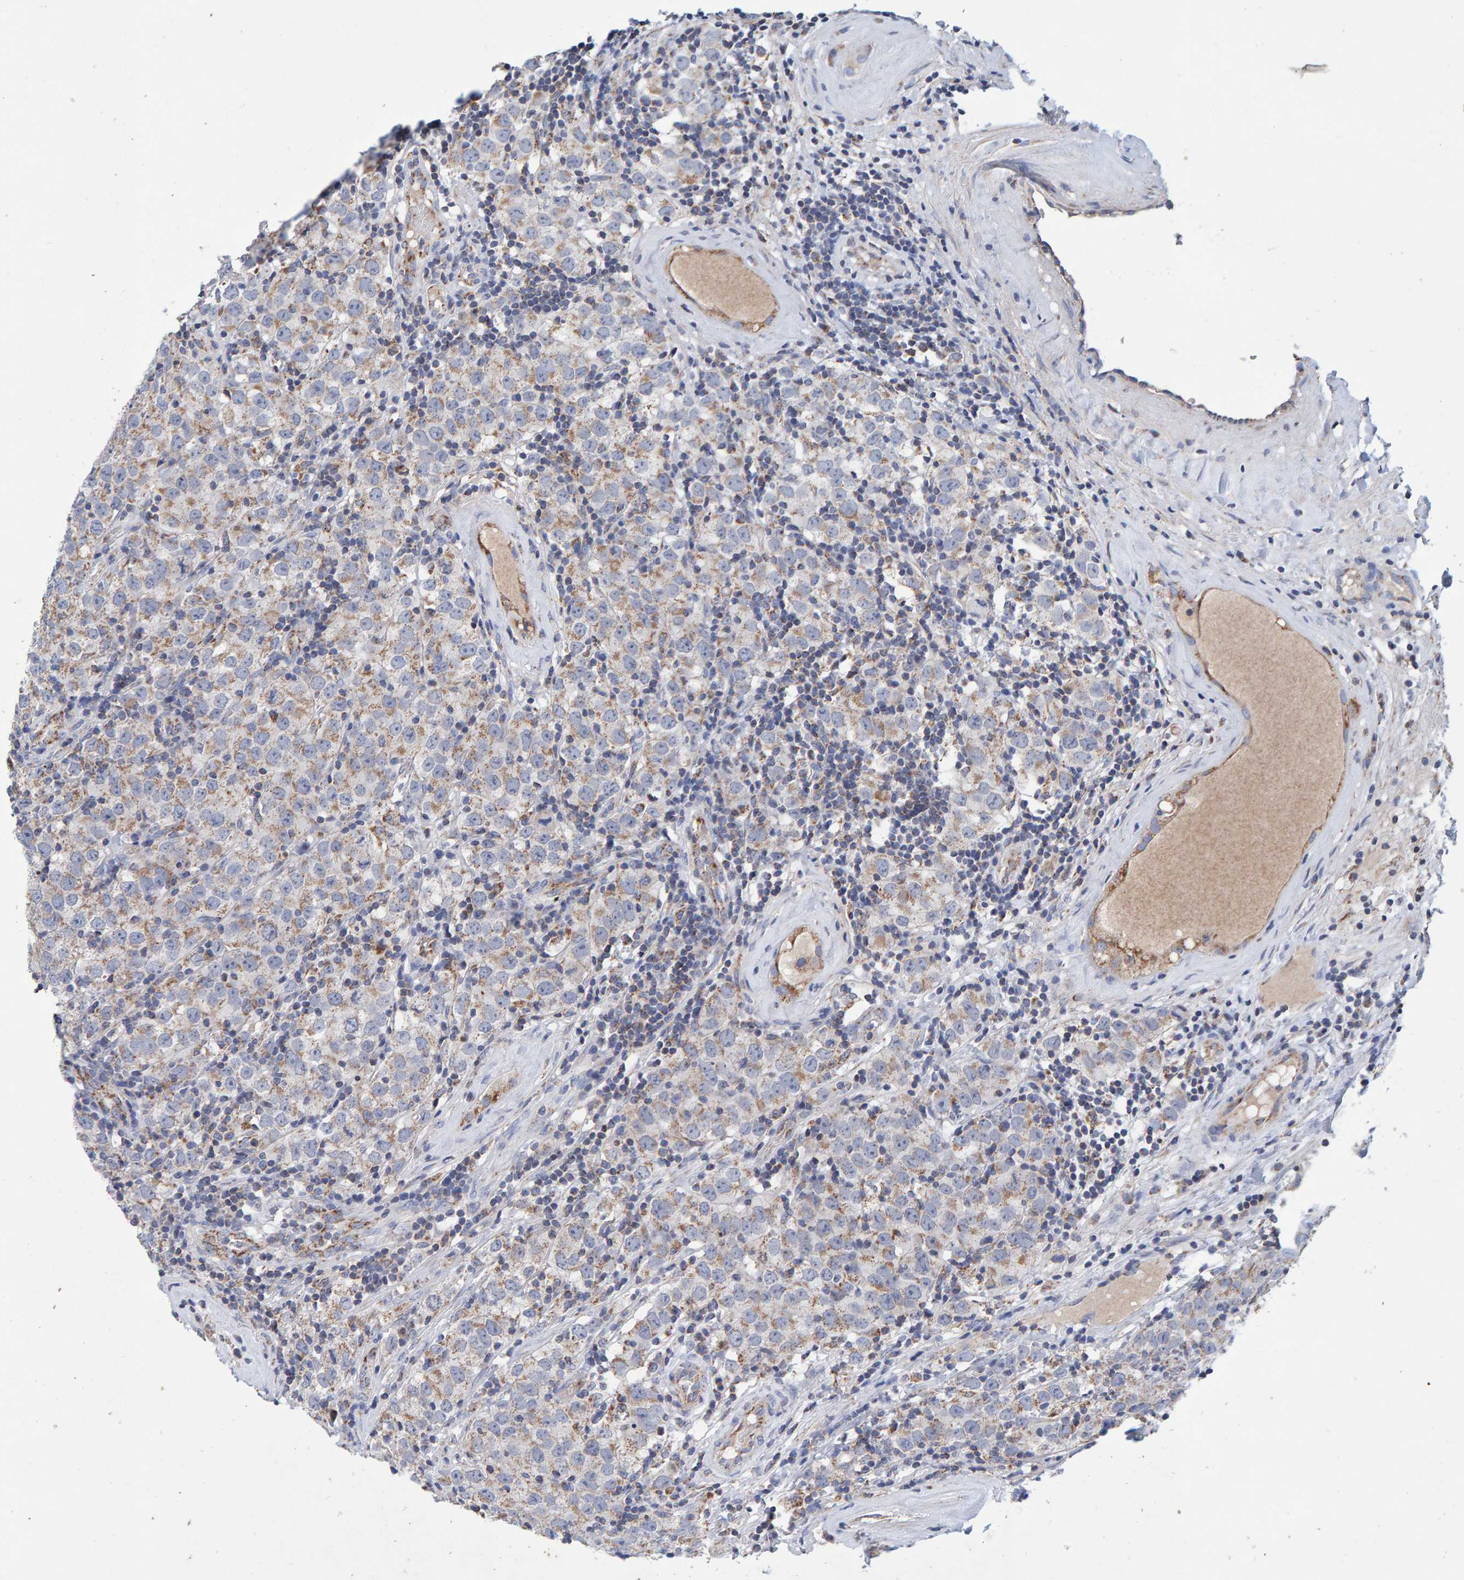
{"staining": {"intensity": "weak", "quantity": ">75%", "location": "cytoplasmic/membranous"}, "tissue": "testis cancer", "cell_type": "Tumor cells", "image_type": "cancer", "snomed": [{"axis": "morphology", "description": "Seminoma, NOS"}, {"axis": "morphology", "description": "Carcinoma, Embryonal, NOS"}, {"axis": "topography", "description": "Testis"}], "caption": "The image displays a brown stain indicating the presence of a protein in the cytoplasmic/membranous of tumor cells in testis embryonal carcinoma. The protein is shown in brown color, while the nuclei are stained blue.", "gene": "EFR3A", "patient": {"sex": "male", "age": 28}}